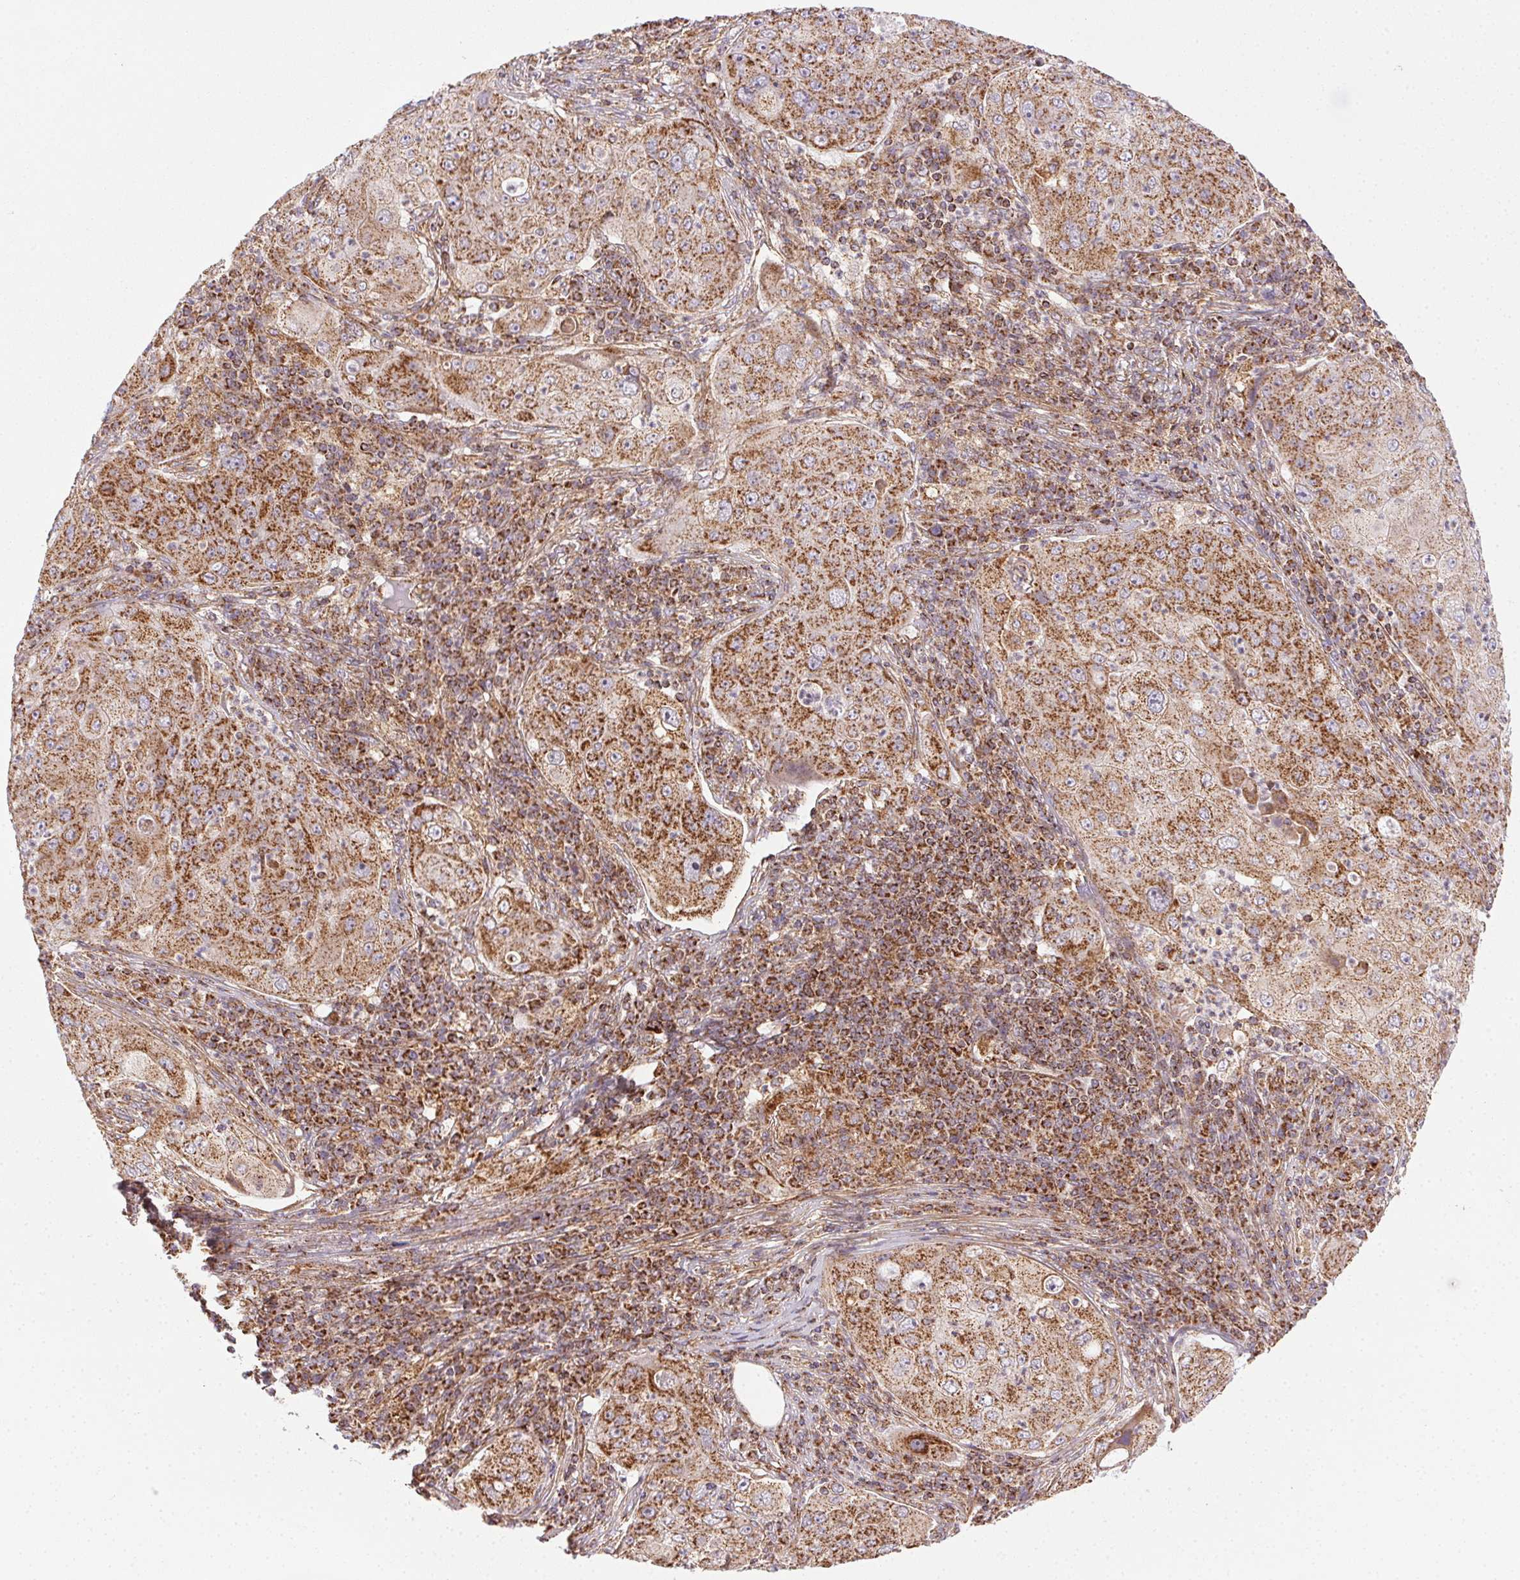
{"staining": {"intensity": "strong", "quantity": ">75%", "location": "cytoplasmic/membranous"}, "tissue": "lung cancer", "cell_type": "Tumor cells", "image_type": "cancer", "snomed": [{"axis": "morphology", "description": "Squamous cell carcinoma, NOS"}, {"axis": "topography", "description": "Lung"}], "caption": "Immunohistochemical staining of squamous cell carcinoma (lung) displays high levels of strong cytoplasmic/membranous protein expression in about >75% of tumor cells.", "gene": "CLPB", "patient": {"sex": "female", "age": 59}}